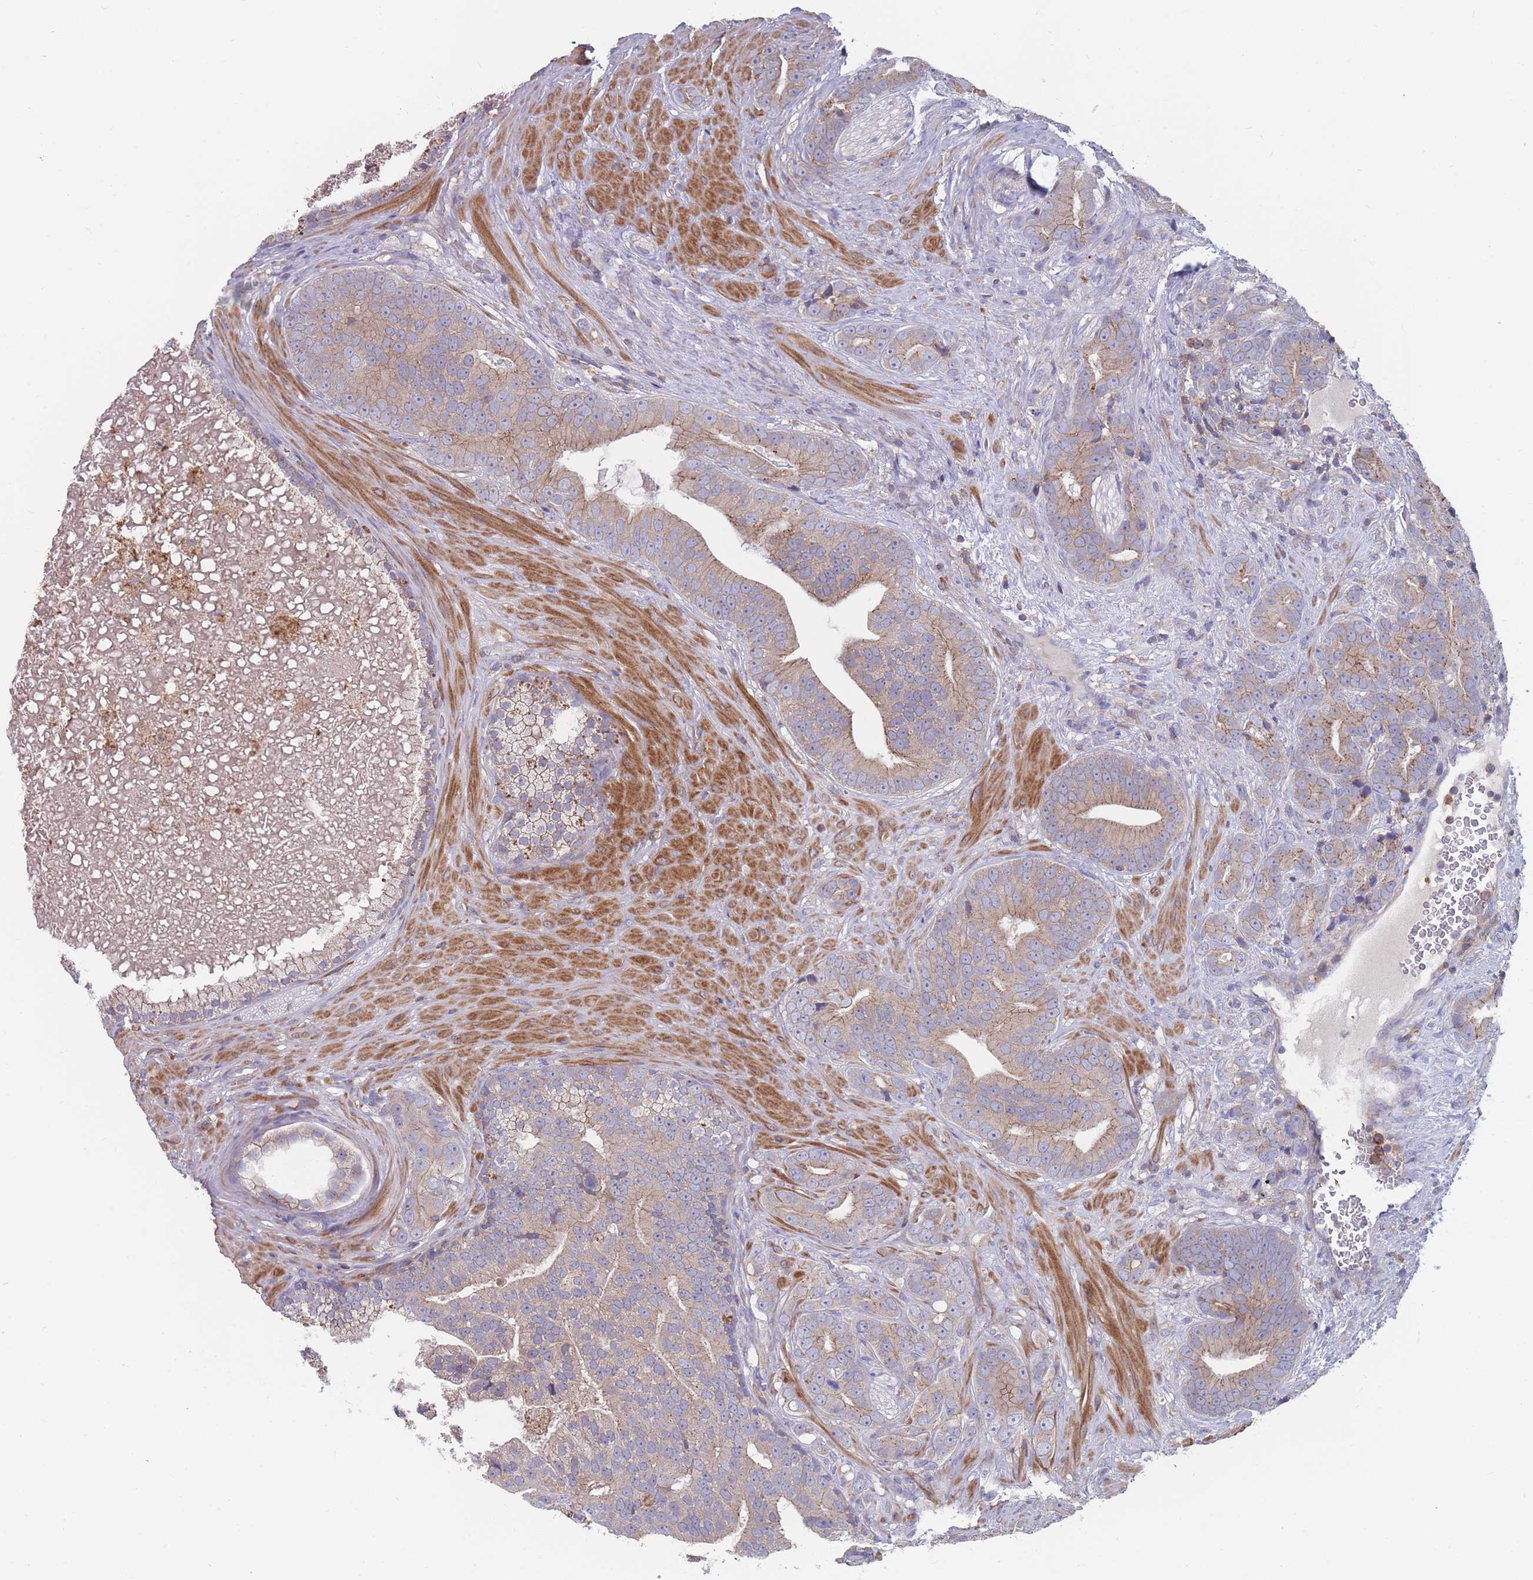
{"staining": {"intensity": "weak", "quantity": "<25%", "location": "cytoplasmic/membranous"}, "tissue": "prostate cancer", "cell_type": "Tumor cells", "image_type": "cancer", "snomed": [{"axis": "morphology", "description": "Adenocarcinoma, High grade"}, {"axis": "topography", "description": "Prostate"}], "caption": "A high-resolution histopathology image shows immunohistochemistry staining of prostate cancer (high-grade adenocarcinoma), which demonstrates no significant expression in tumor cells. The staining is performed using DAB (3,3'-diaminobenzidine) brown chromogen with nuclei counter-stained in using hematoxylin.", "gene": "CD33", "patient": {"sex": "male", "age": 55}}